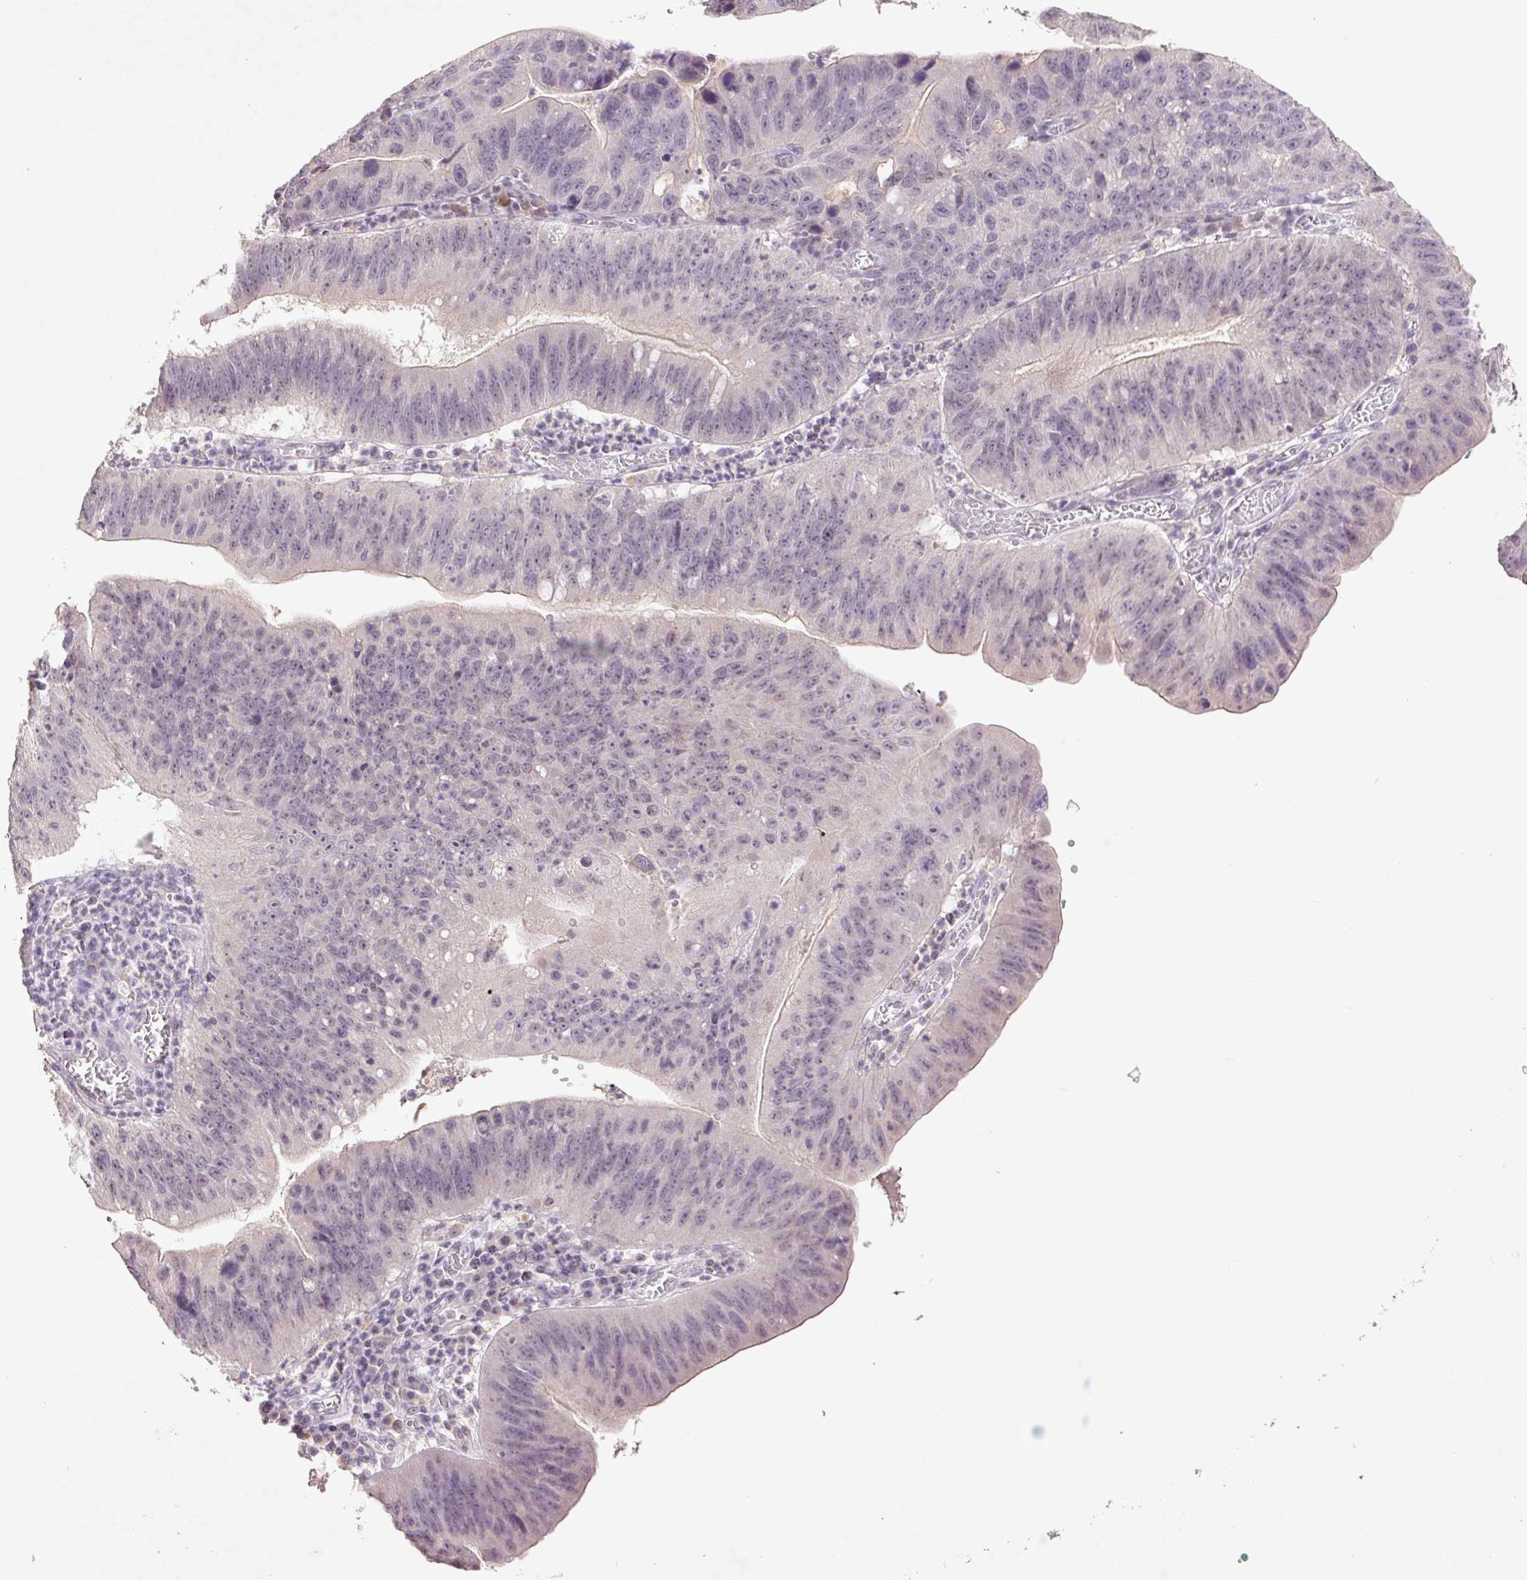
{"staining": {"intensity": "negative", "quantity": "none", "location": "none"}, "tissue": "stomach cancer", "cell_type": "Tumor cells", "image_type": "cancer", "snomed": [{"axis": "morphology", "description": "Adenocarcinoma, NOS"}, {"axis": "topography", "description": "Stomach"}], "caption": "Immunohistochemistry (IHC) histopathology image of neoplastic tissue: stomach adenocarcinoma stained with DAB (3,3'-diaminobenzidine) shows no significant protein staining in tumor cells.", "gene": "FAM168B", "patient": {"sex": "male", "age": 59}}